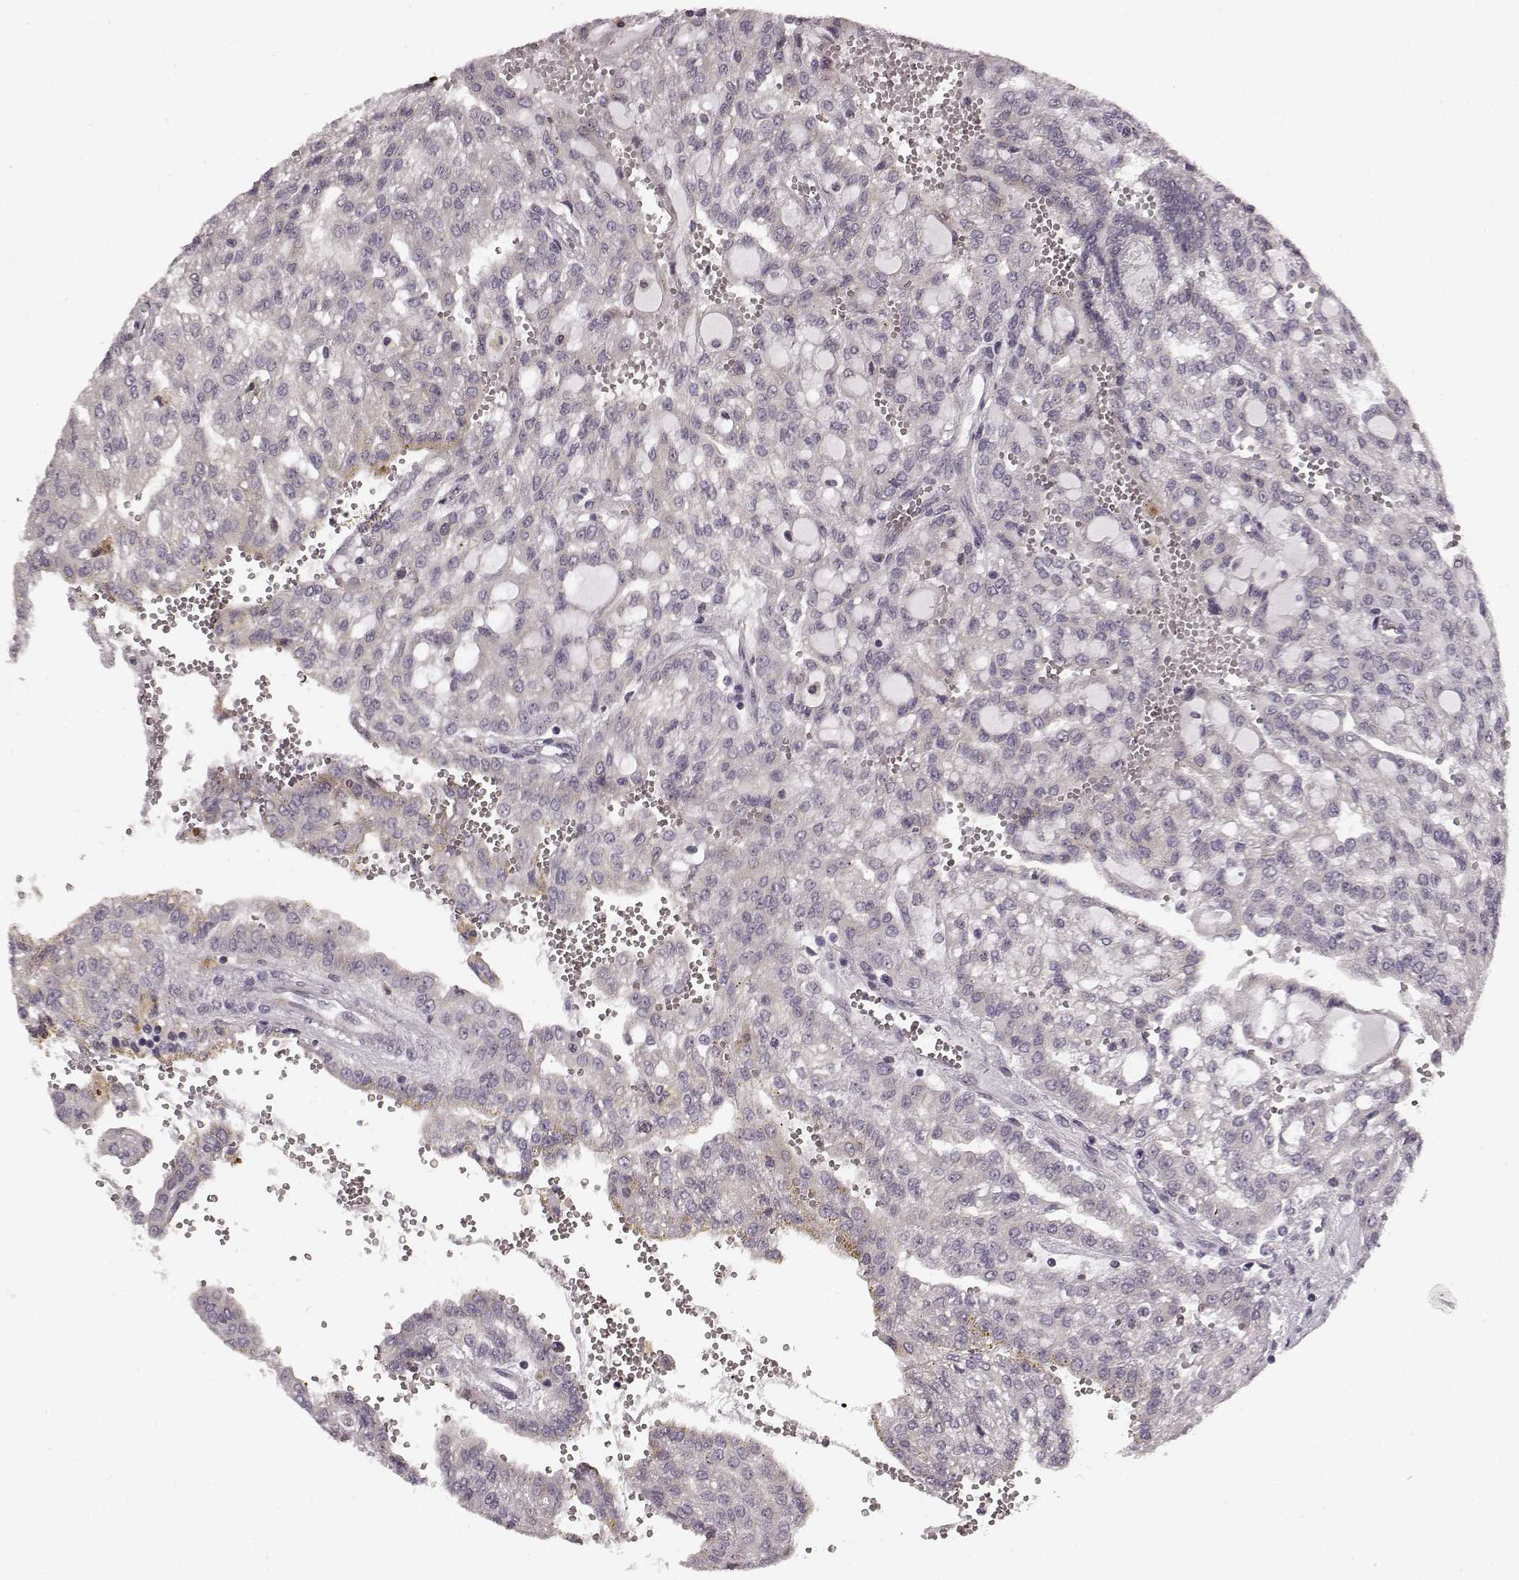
{"staining": {"intensity": "negative", "quantity": "none", "location": "none"}, "tissue": "renal cancer", "cell_type": "Tumor cells", "image_type": "cancer", "snomed": [{"axis": "morphology", "description": "Adenocarcinoma, NOS"}, {"axis": "topography", "description": "Kidney"}], "caption": "Tumor cells show no significant protein positivity in renal cancer (adenocarcinoma). (DAB IHC with hematoxylin counter stain).", "gene": "FAM234B", "patient": {"sex": "male", "age": 63}}